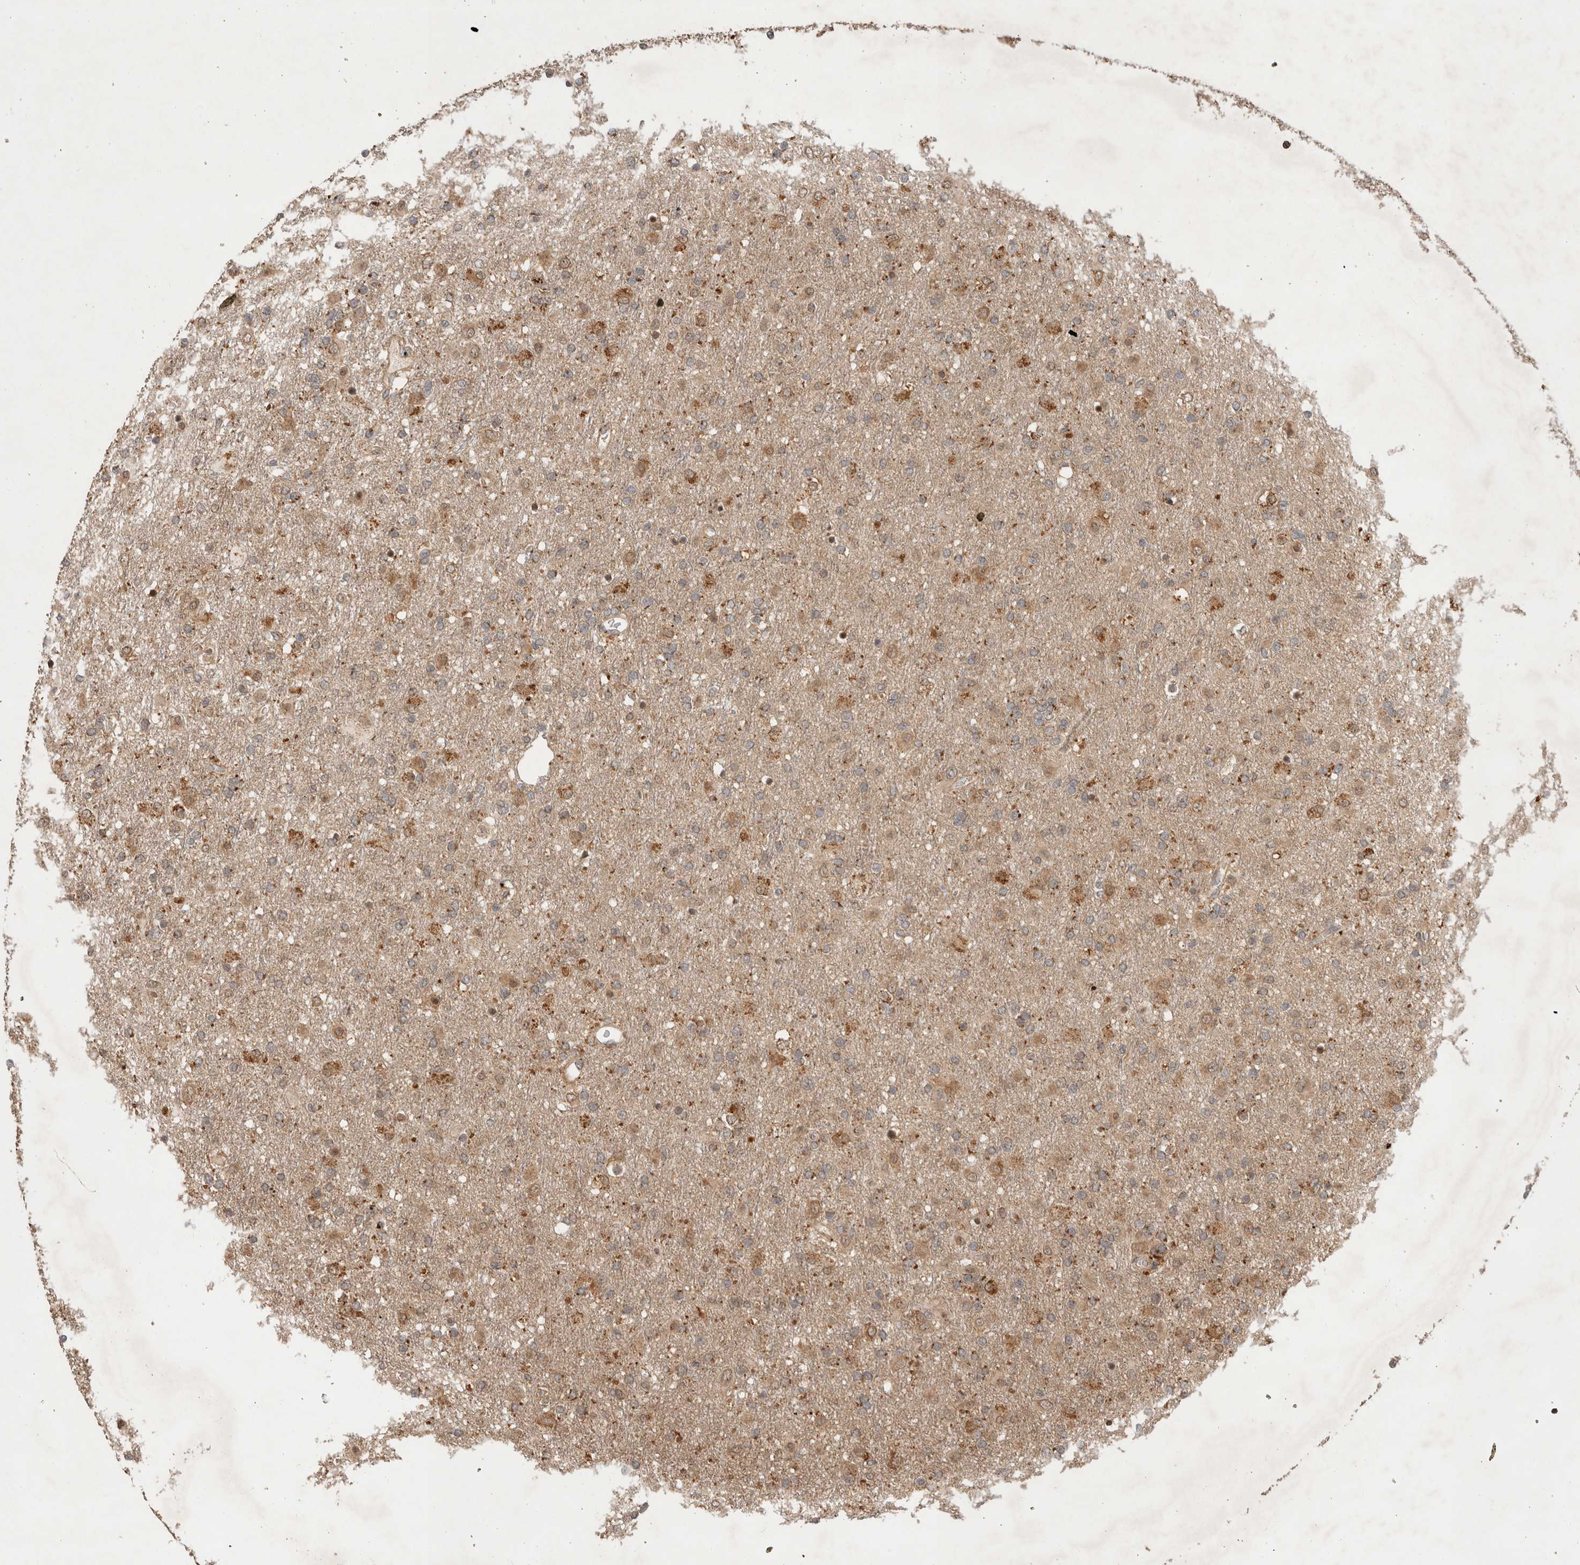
{"staining": {"intensity": "moderate", "quantity": "25%-75%", "location": "cytoplasmic/membranous"}, "tissue": "glioma", "cell_type": "Tumor cells", "image_type": "cancer", "snomed": [{"axis": "morphology", "description": "Glioma, malignant, Low grade"}, {"axis": "topography", "description": "Brain"}], "caption": "Immunohistochemistry (DAB) staining of glioma shows moderate cytoplasmic/membranous protein positivity in about 25%-75% of tumor cells.", "gene": "PITPNC1", "patient": {"sex": "male", "age": 65}}